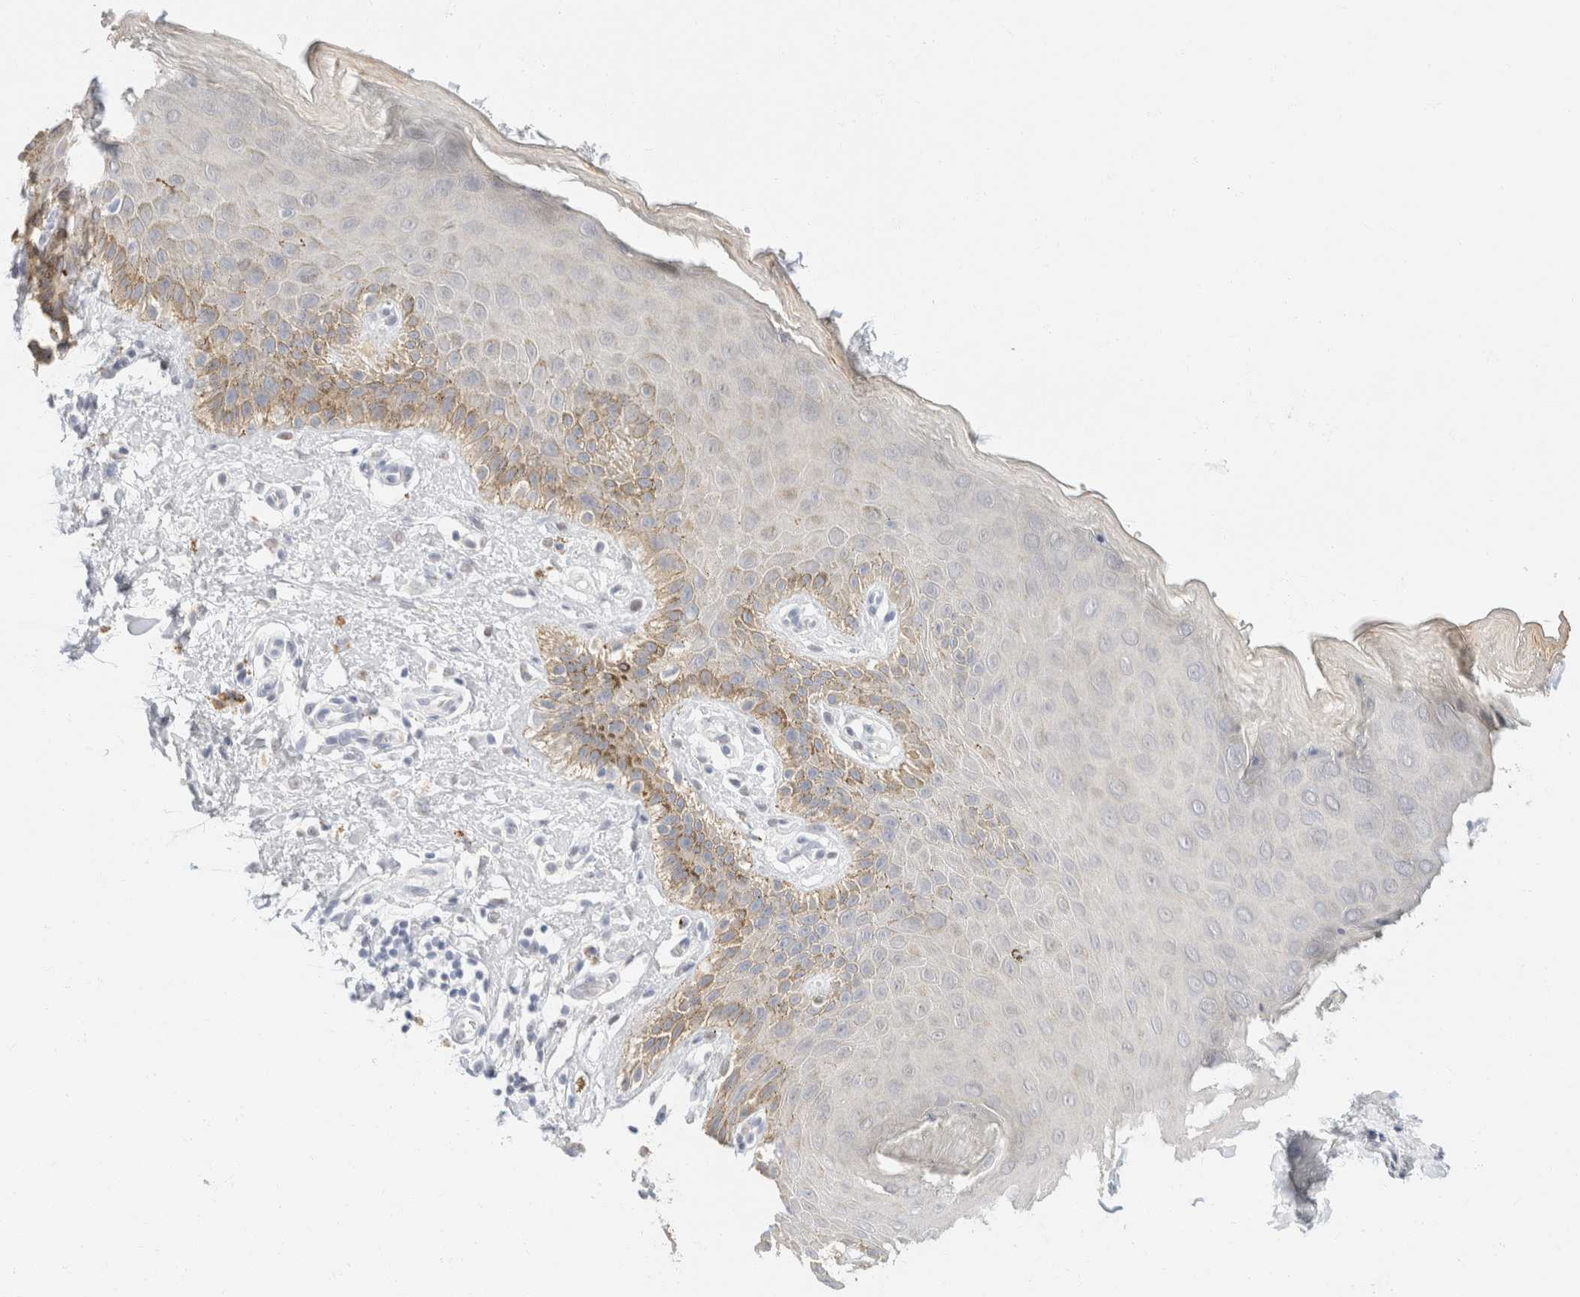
{"staining": {"intensity": "weak", "quantity": "<25%", "location": "cytoplasmic/membranous"}, "tissue": "skin", "cell_type": "Epidermal cells", "image_type": "normal", "snomed": [{"axis": "morphology", "description": "Normal tissue, NOS"}, {"axis": "topography", "description": "Anal"}], "caption": "IHC micrograph of benign skin: skin stained with DAB reveals no significant protein positivity in epidermal cells. The staining is performed using DAB brown chromogen with nuclei counter-stained in using hematoxylin.", "gene": "KRT20", "patient": {"sex": "male", "age": 44}}